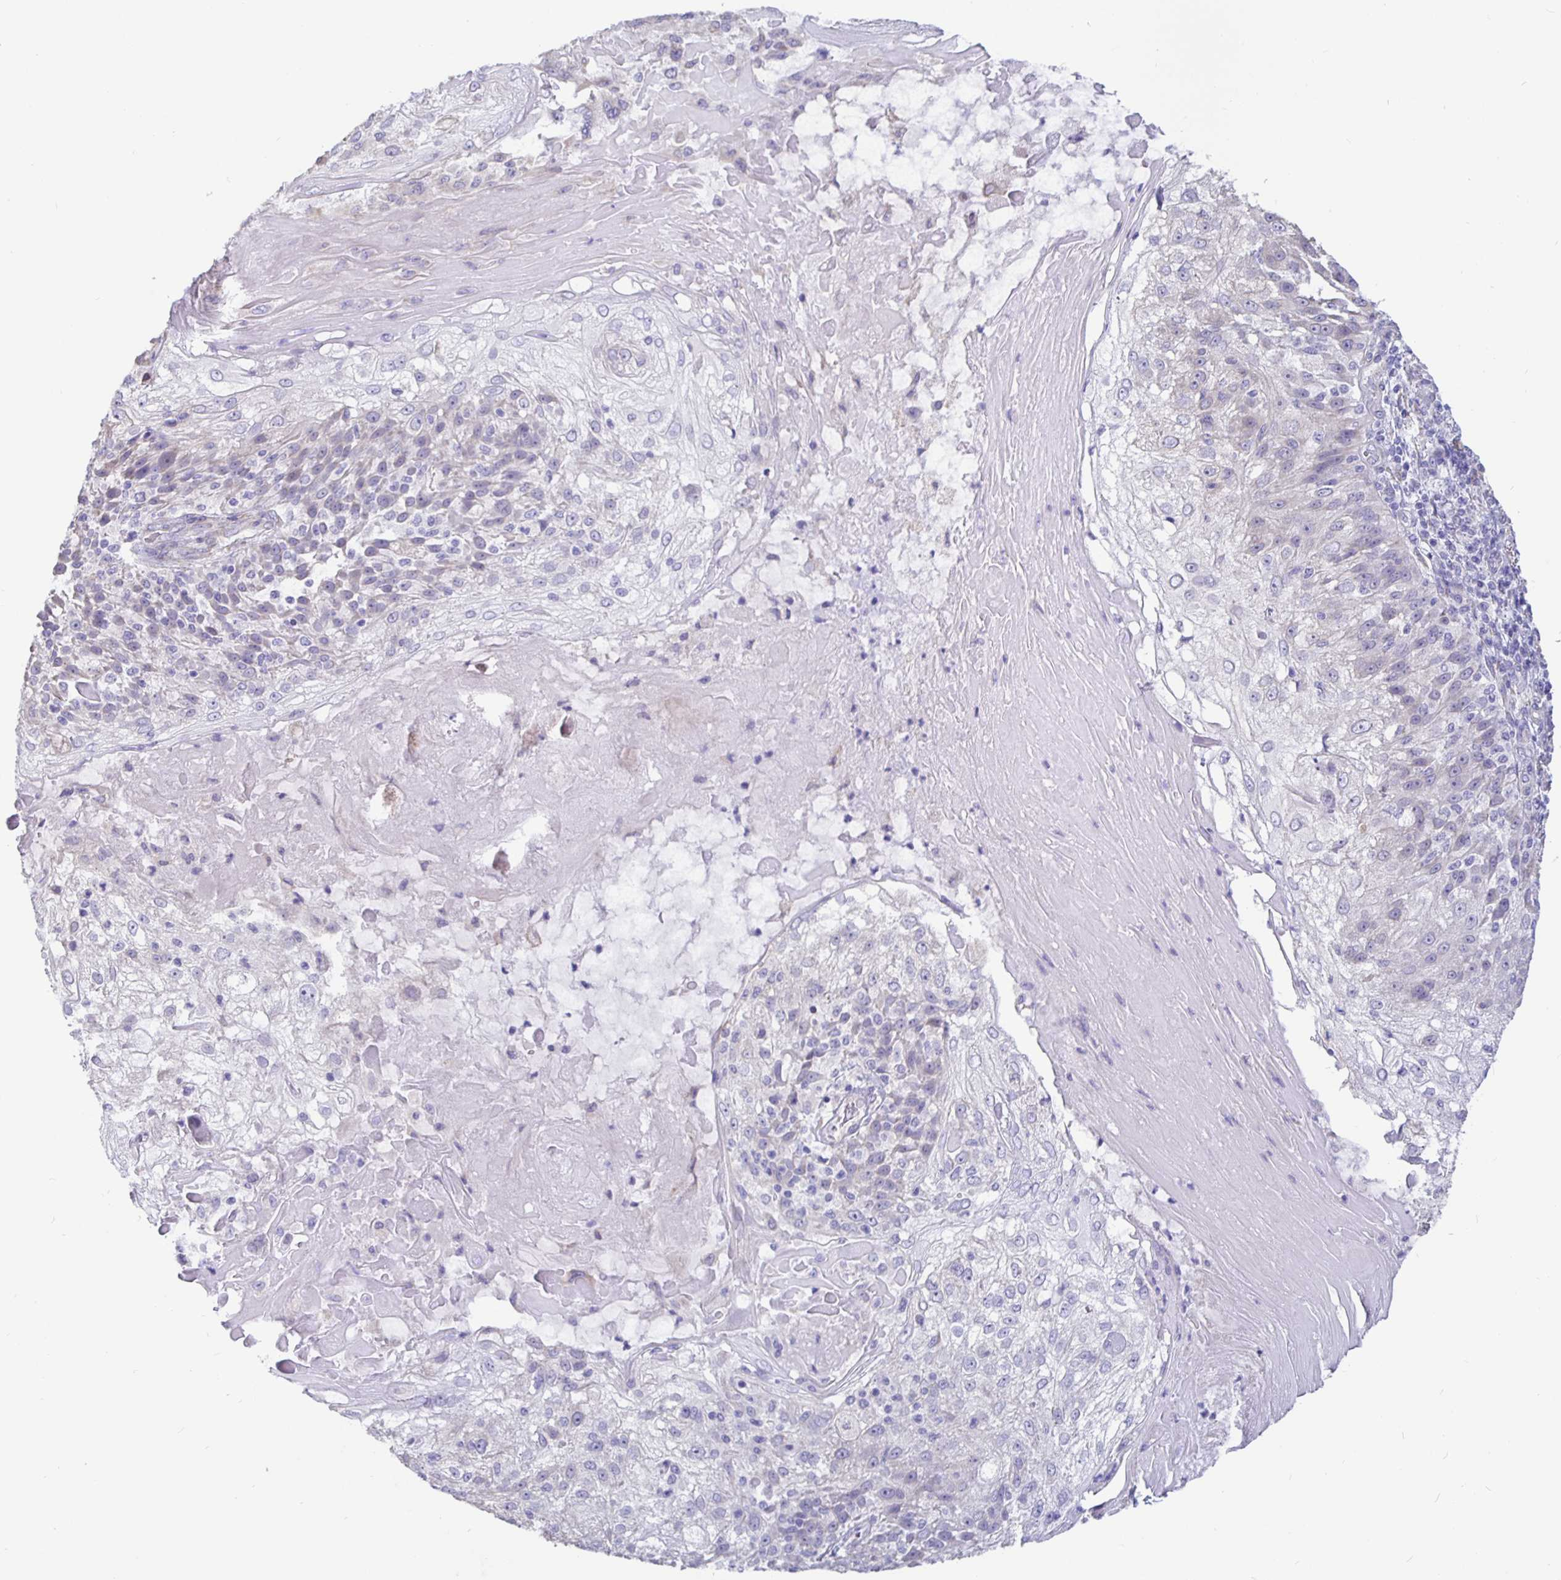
{"staining": {"intensity": "negative", "quantity": "none", "location": "none"}, "tissue": "skin cancer", "cell_type": "Tumor cells", "image_type": "cancer", "snomed": [{"axis": "morphology", "description": "Normal tissue, NOS"}, {"axis": "morphology", "description": "Squamous cell carcinoma, NOS"}, {"axis": "topography", "description": "Skin"}], "caption": "The image displays no staining of tumor cells in skin cancer (squamous cell carcinoma).", "gene": "DNAI2", "patient": {"sex": "female", "age": 83}}